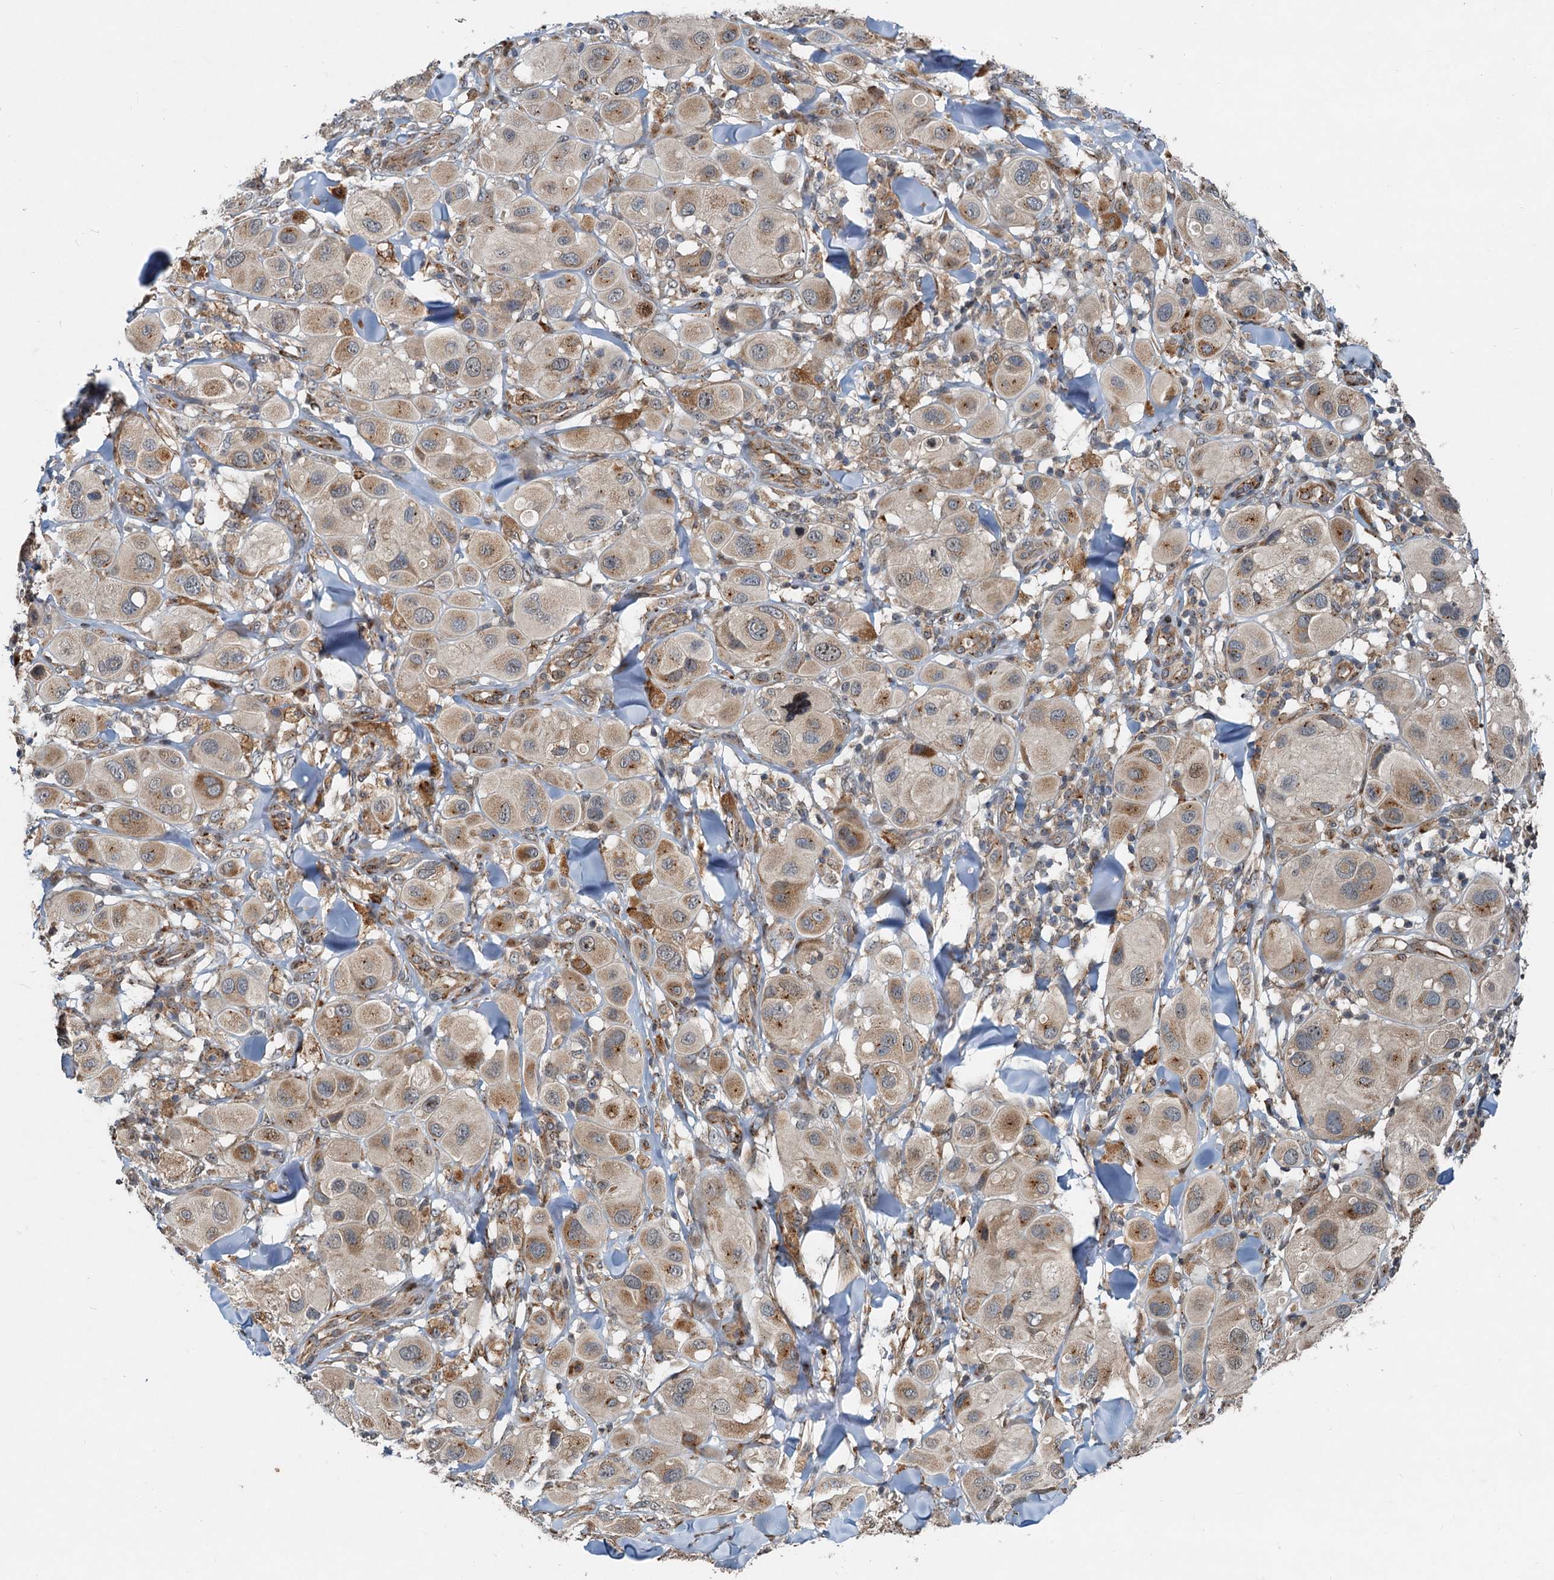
{"staining": {"intensity": "moderate", "quantity": "25%-75%", "location": "cytoplasmic/membranous"}, "tissue": "melanoma", "cell_type": "Tumor cells", "image_type": "cancer", "snomed": [{"axis": "morphology", "description": "Malignant melanoma, Metastatic site"}, {"axis": "topography", "description": "Skin"}], "caption": "This histopathology image displays melanoma stained with IHC to label a protein in brown. The cytoplasmic/membranous of tumor cells show moderate positivity for the protein. Nuclei are counter-stained blue.", "gene": "CEP68", "patient": {"sex": "male", "age": 41}}